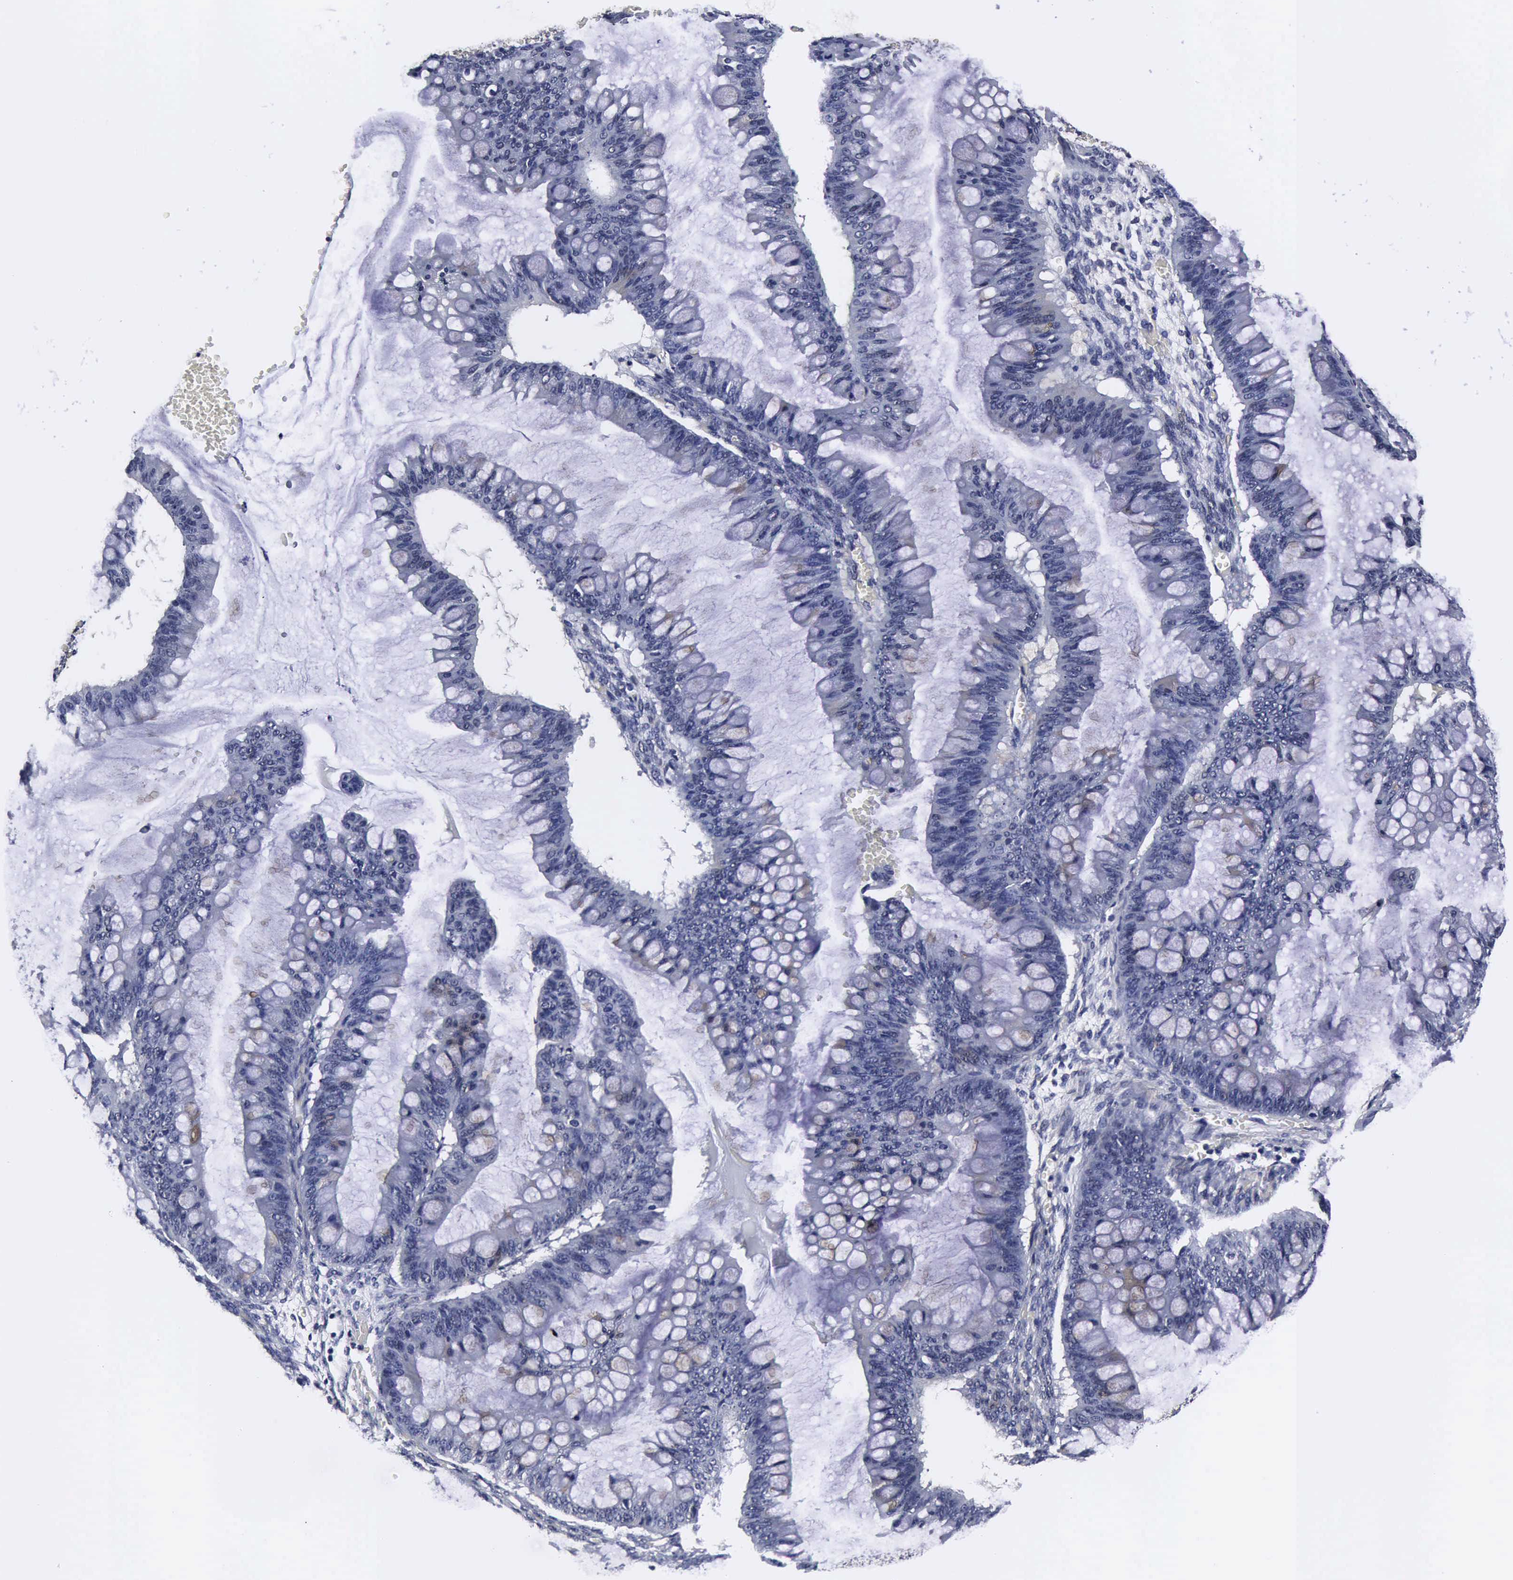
{"staining": {"intensity": "negative", "quantity": "none", "location": "none"}, "tissue": "ovarian cancer", "cell_type": "Tumor cells", "image_type": "cancer", "snomed": [{"axis": "morphology", "description": "Cystadenocarcinoma, mucinous, NOS"}, {"axis": "topography", "description": "Ovary"}], "caption": "Tumor cells show no significant protein staining in mucinous cystadenocarcinoma (ovarian). (Stains: DAB (3,3'-diaminobenzidine) IHC with hematoxylin counter stain, Microscopy: brightfield microscopy at high magnification).", "gene": "UBC", "patient": {"sex": "female", "age": 73}}